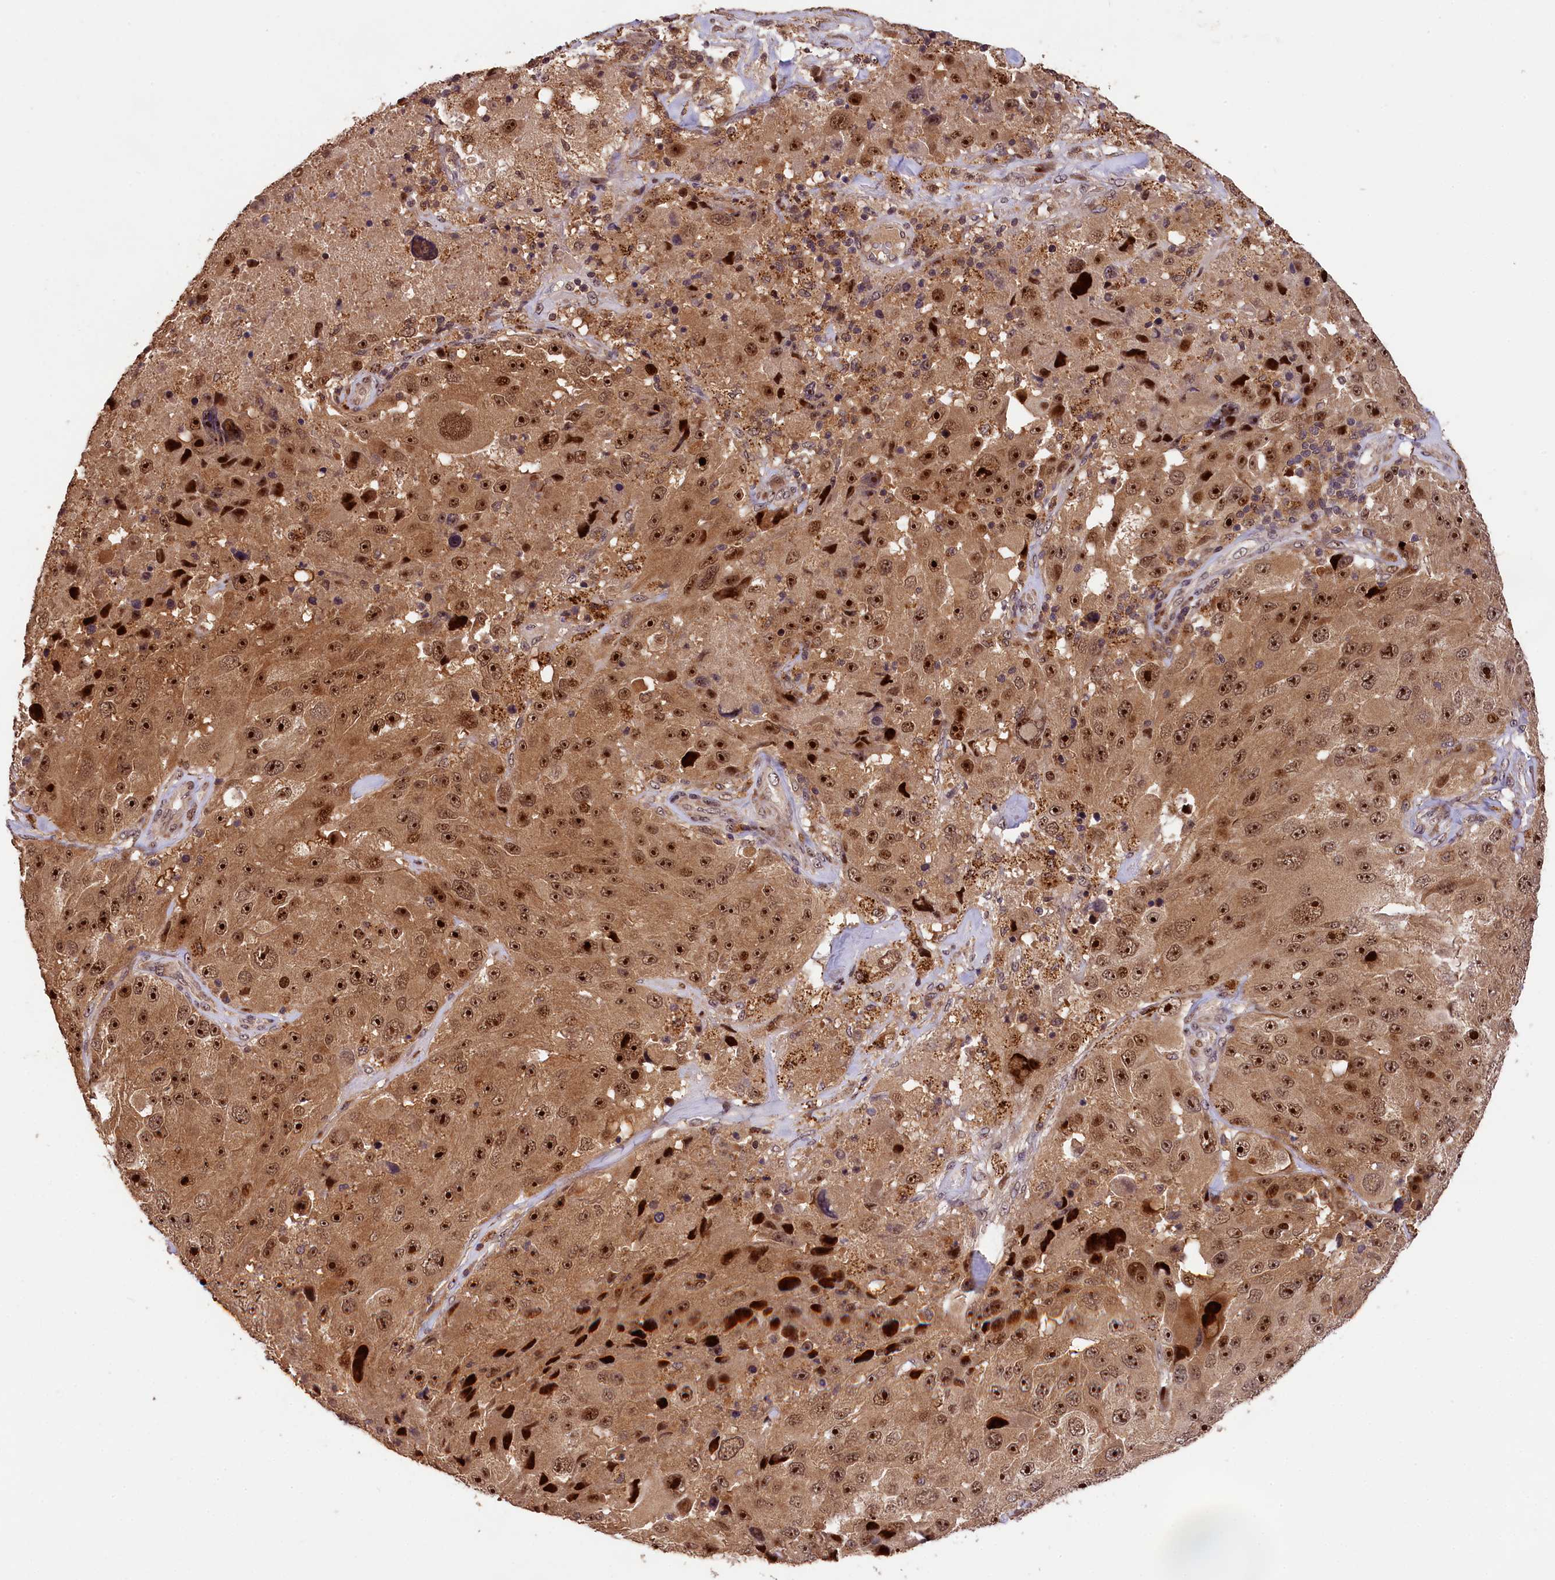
{"staining": {"intensity": "strong", "quantity": ">75%", "location": "cytoplasmic/membranous,nuclear"}, "tissue": "melanoma", "cell_type": "Tumor cells", "image_type": "cancer", "snomed": [{"axis": "morphology", "description": "Malignant melanoma, Metastatic site"}, {"axis": "topography", "description": "Lymph node"}], "caption": "Immunohistochemical staining of human melanoma exhibits high levels of strong cytoplasmic/membranous and nuclear protein positivity in approximately >75% of tumor cells. The staining was performed using DAB, with brown indicating positive protein expression. Nuclei are stained blue with hematoxylin.", "gene": "PHAF1", "patient": {"sex": "male", "age": 62}}